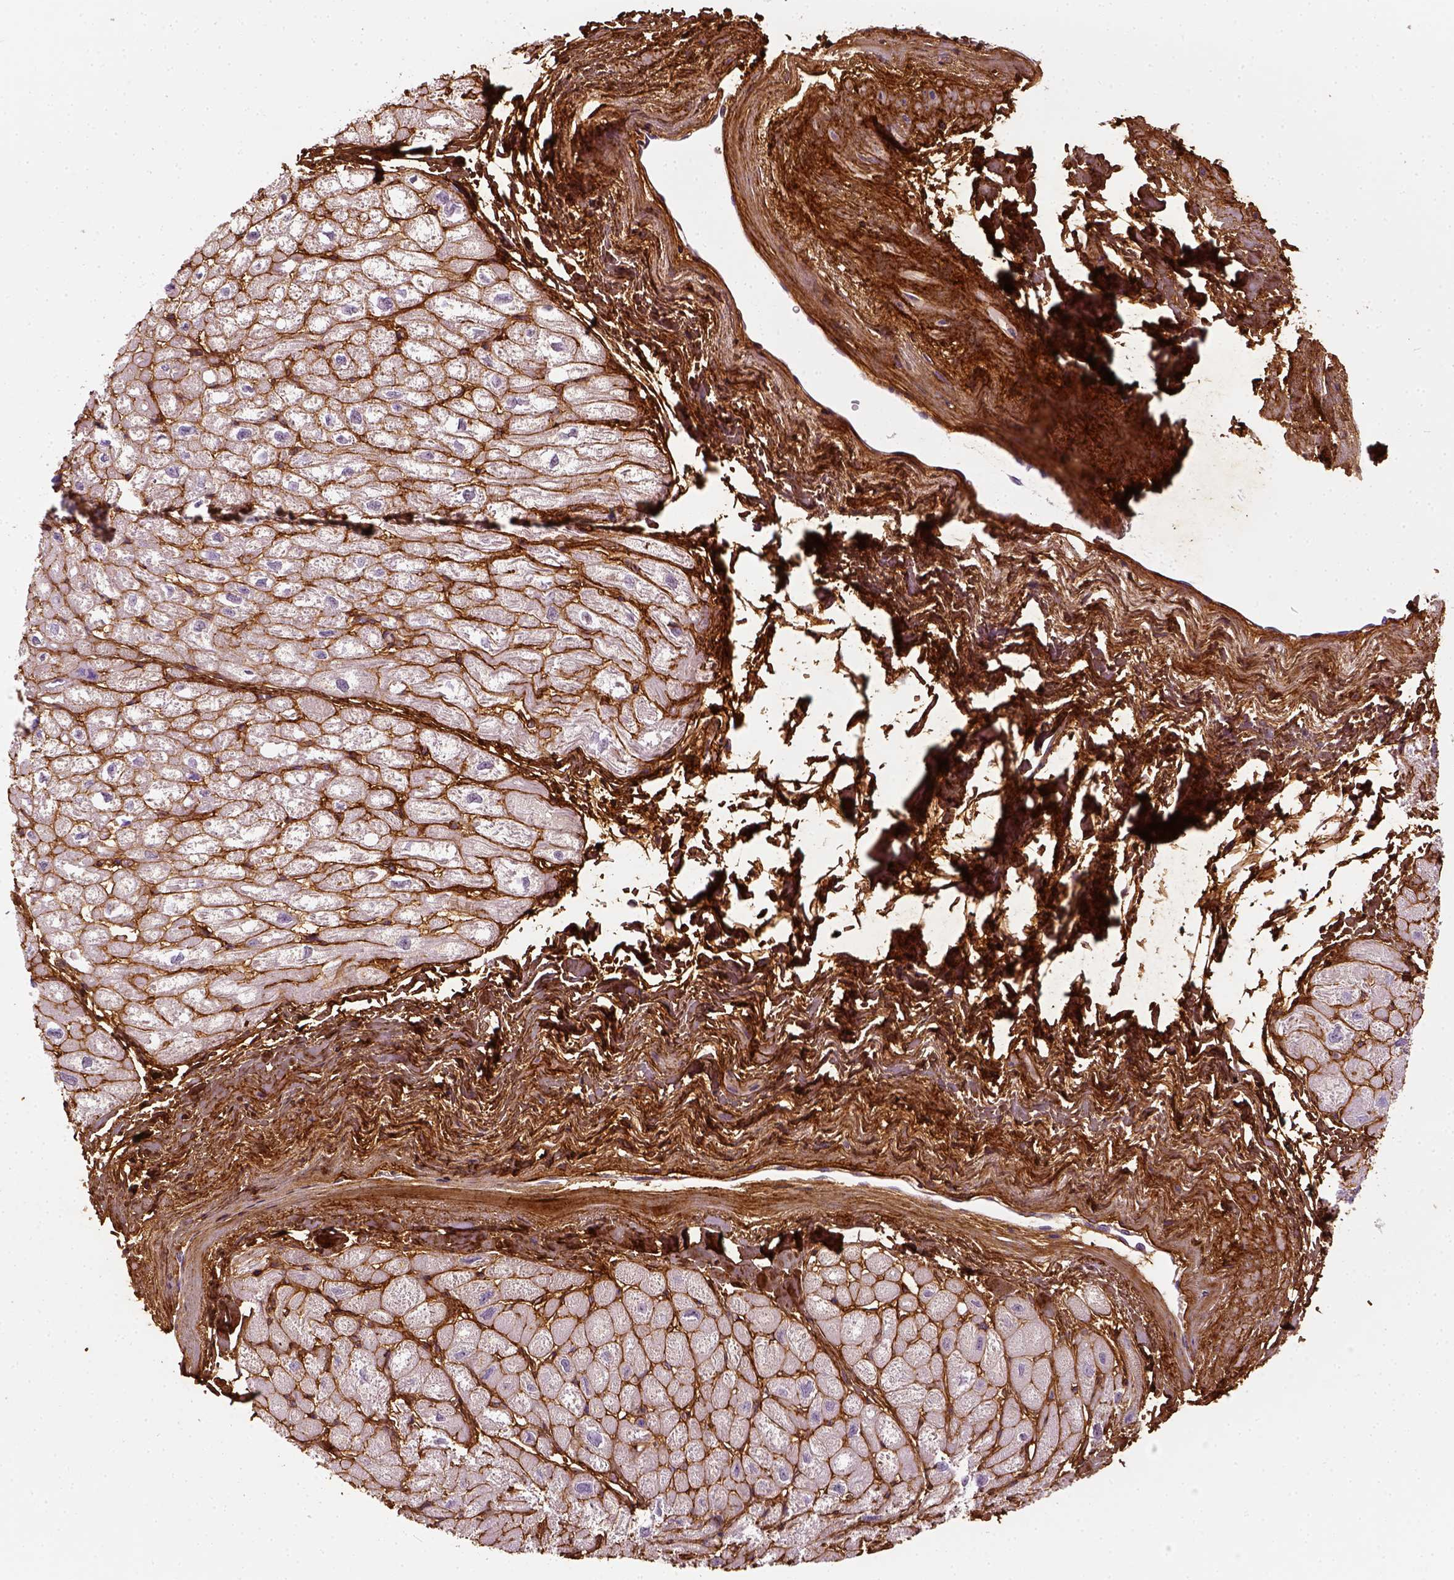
{"staining": {"intensity": "negative", "quantity": "none", "location": "none"}, "tissue": "heart muscle", "cell_type": "Cardiomyocytes", "image_type": "normal", "snomed": [{"axis": "morphology", "description": "Normal tissue, NOS"}, {"axis": "topography", "description": "Heart"}], "caption": "High power microscopy photomicrograph of an immunohistochemistry (IHC) micrograph of unremarkable heart muscle, revealing no significant staining in cardiomyocytes. (DAB (3,3'-diaminobenzidine) immunohistochemistry (IHC) with hematoxylin counter stain).", "gene": "COL6A2", "patient": {"sex": "female", "age": 69}}